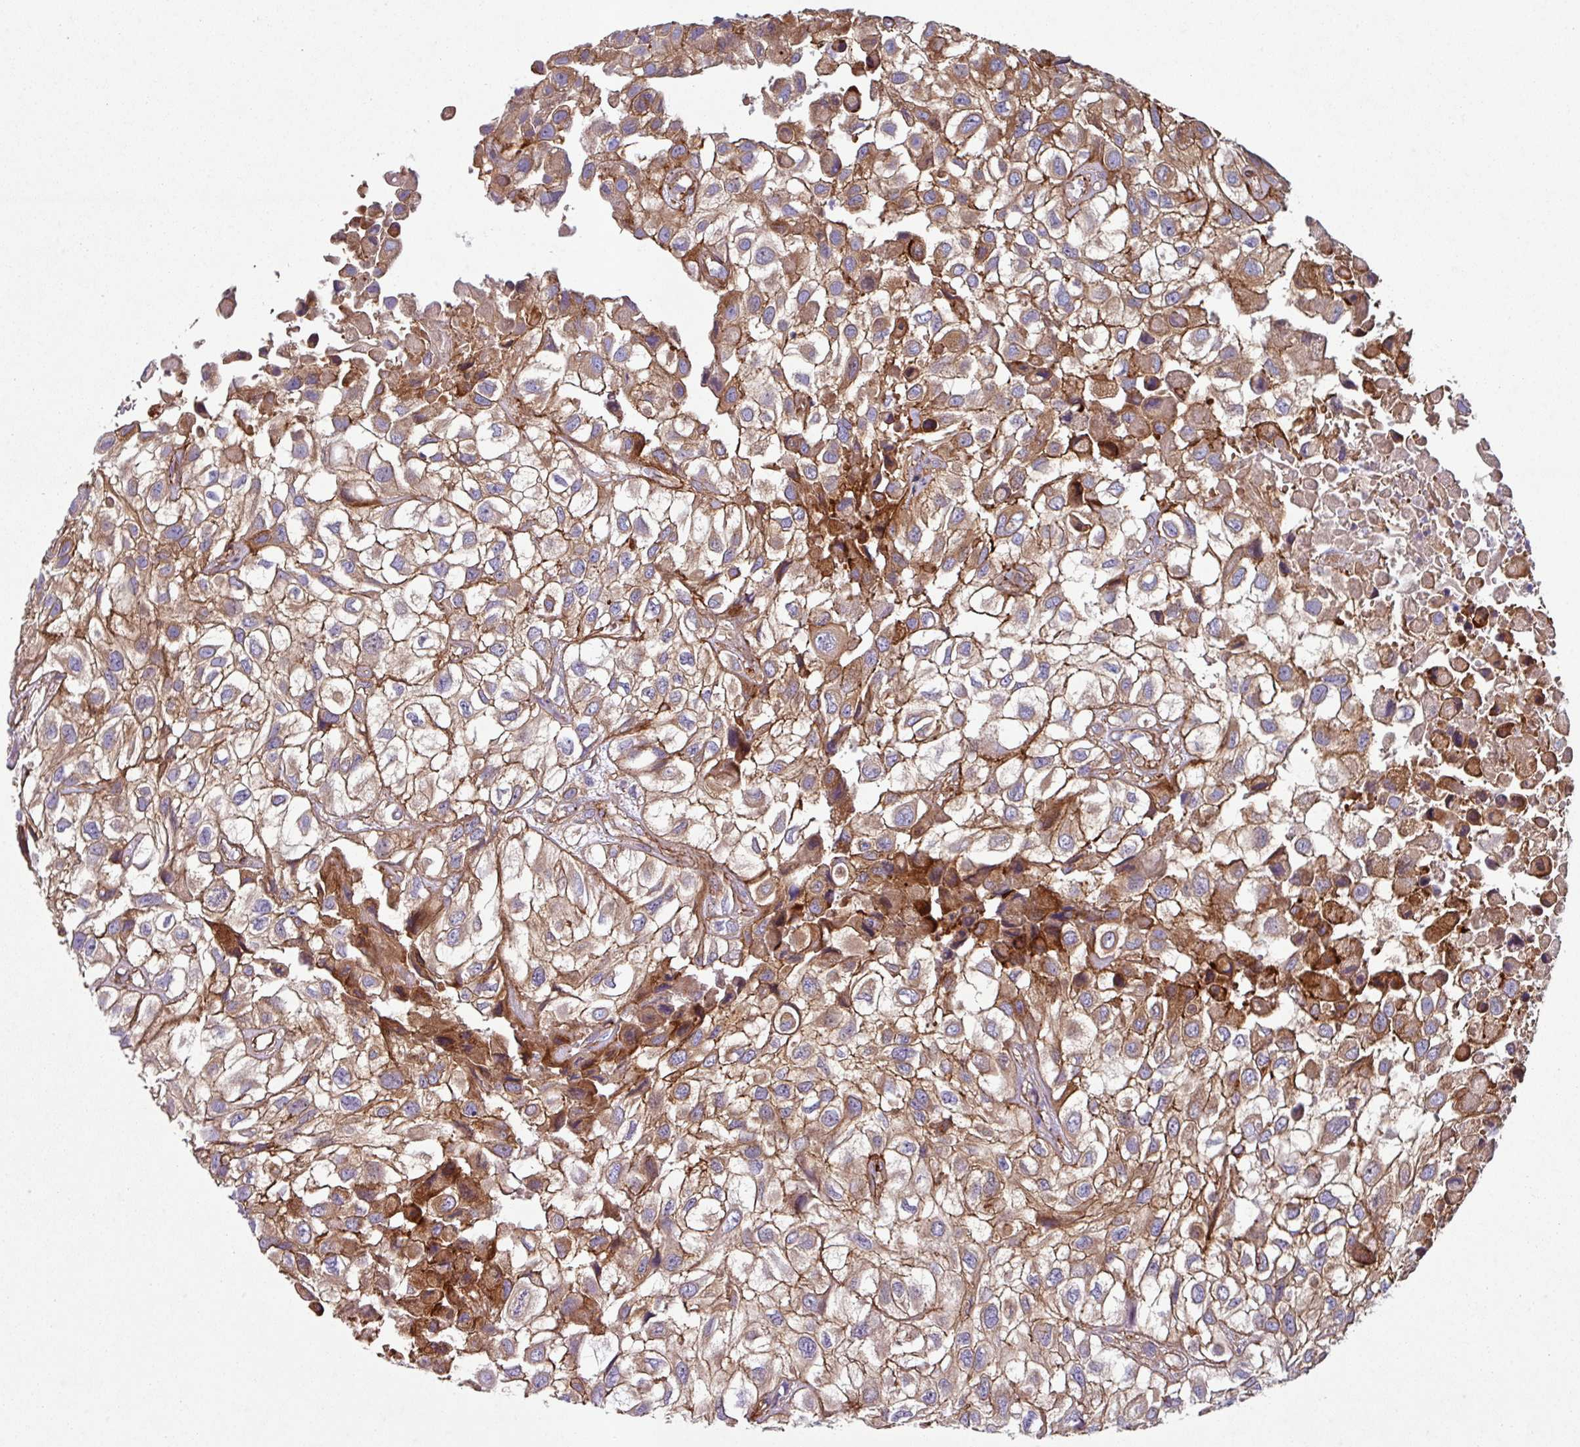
{"staining": {"intensity": "moderate", "quantity": ">75%", "location": "cytoplasmic/membranous"}, "tissue": "urothelial cancer", "cell_type": "Tumor cells", "image_type": "cancer", "snomed": [{"axis": "morphology", "description": "Urothelial carcinoma, High grade"}, {"axis": "topography", "description": "Urinary bladder"}], "caption": "High-grade urothelial carcinoma was stained to show a protein in brown. There is medium levels of moderate cytoplasmic/membranous staining in approximately >75% of tumor cells. (Brightfield microscopy of DAB IHC at high magnification).", "gene": "ATP2C2", "patient": {"sex": "male", "age": 56}}